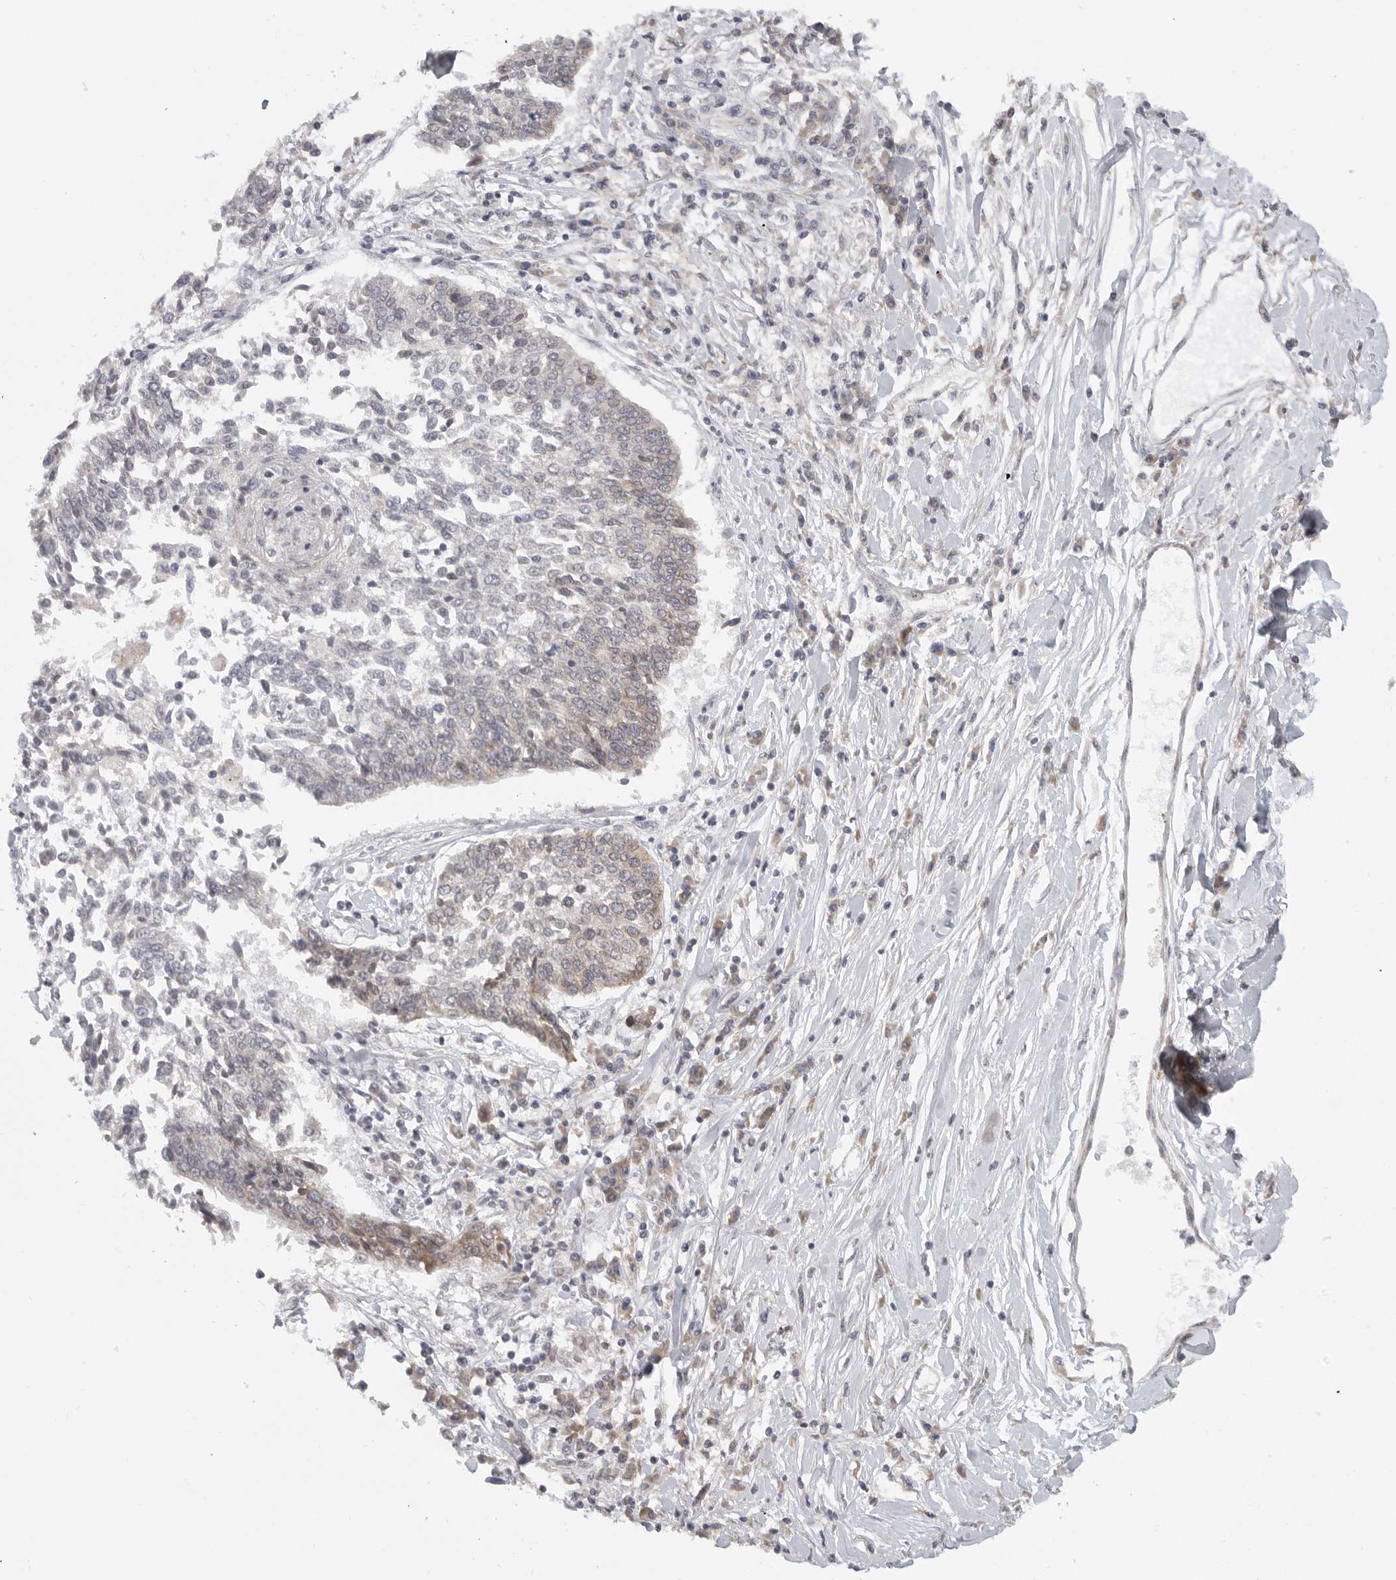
{"staining": {"intensity": "weak", "quantity": "<25%", "location": "cytoplasmic/membranous"}, "tissue": "lung cancer", "cell_type": "Tumor cells", "image_type": "cancer", "snomed": [{"axis": "morphology", "description": "Normal tissue, NOS"}, {"axis": "morphology", "description": "Squamous cell carcinoma, NOS"}, {"axis": "topography", "description": "Cartilage tissue"}, {"axis": "topography", "description": "Bronchus"}, {"axis": "topography", "description": "Lung"}, {"axis": "topography", "description": "Peripheral nerve tissue"}], "caption": "Tumor cells show no significant protein staining in lung squamous cell carcinoma.", "gene": "CERS2", "patient": {"sex": "female", "age": 49}}